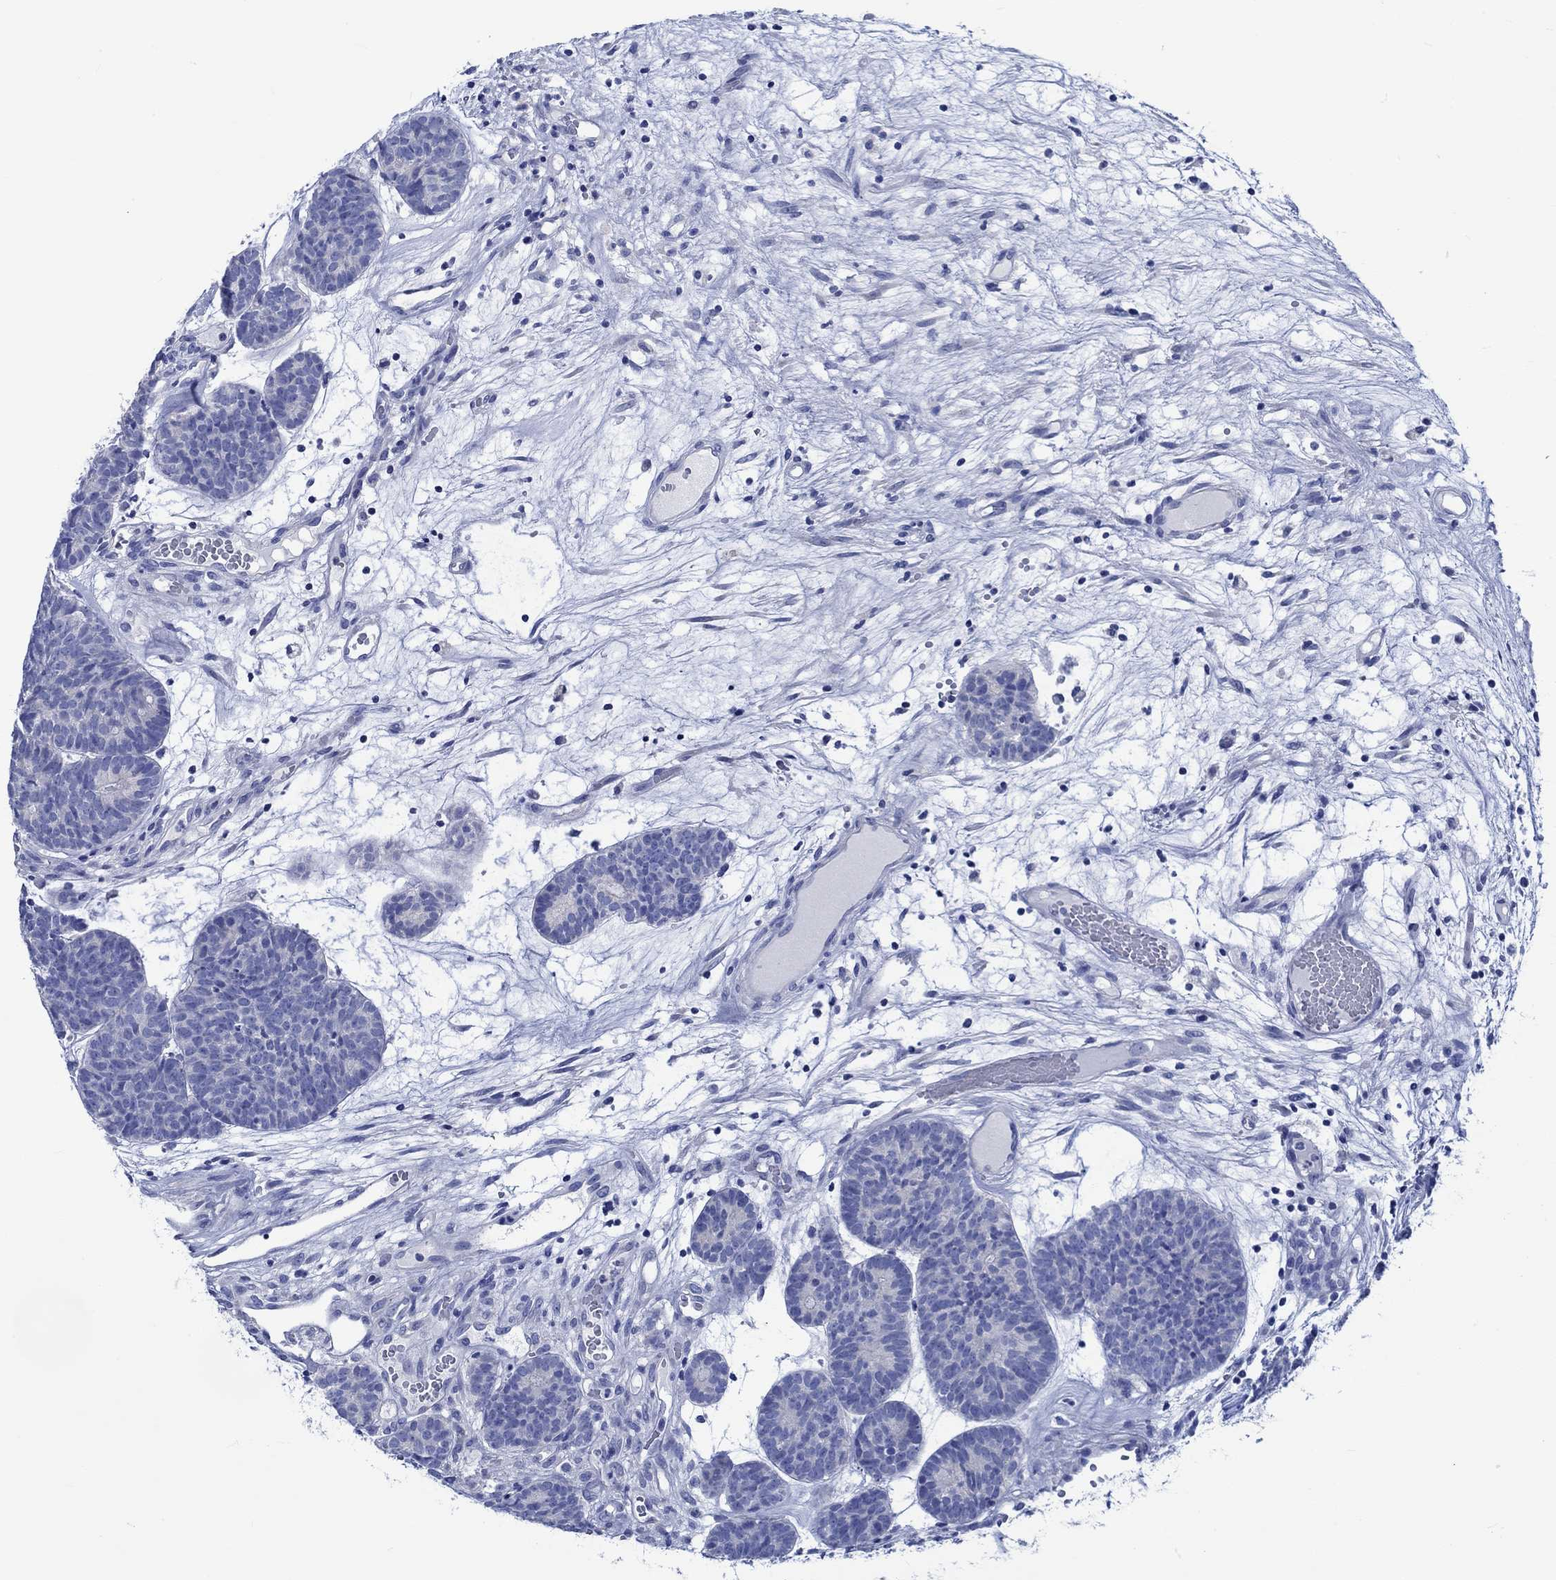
{"staining": {"intensity": "negative", "quantity": "none", "location": "none"}, "tissue": "head and neck cancer", "cell_type": "Tumor cells", "image_type": "cancer", "snomed": [{"axis": "morphology", "description": "Adenocarcinoma, NOS"}, {"axis": "topography", "description": "Head-Neck"}], "caption": "The immunohistochemistry image has no significant positivity in tumor cells of head and neck cancer tissue. (DAB immunohistochemistry (IHC) visualized using brightfield microscopy, high magnification).", "gene": "PTPRN2", "patient": {"sex": "female", "age": 81}}